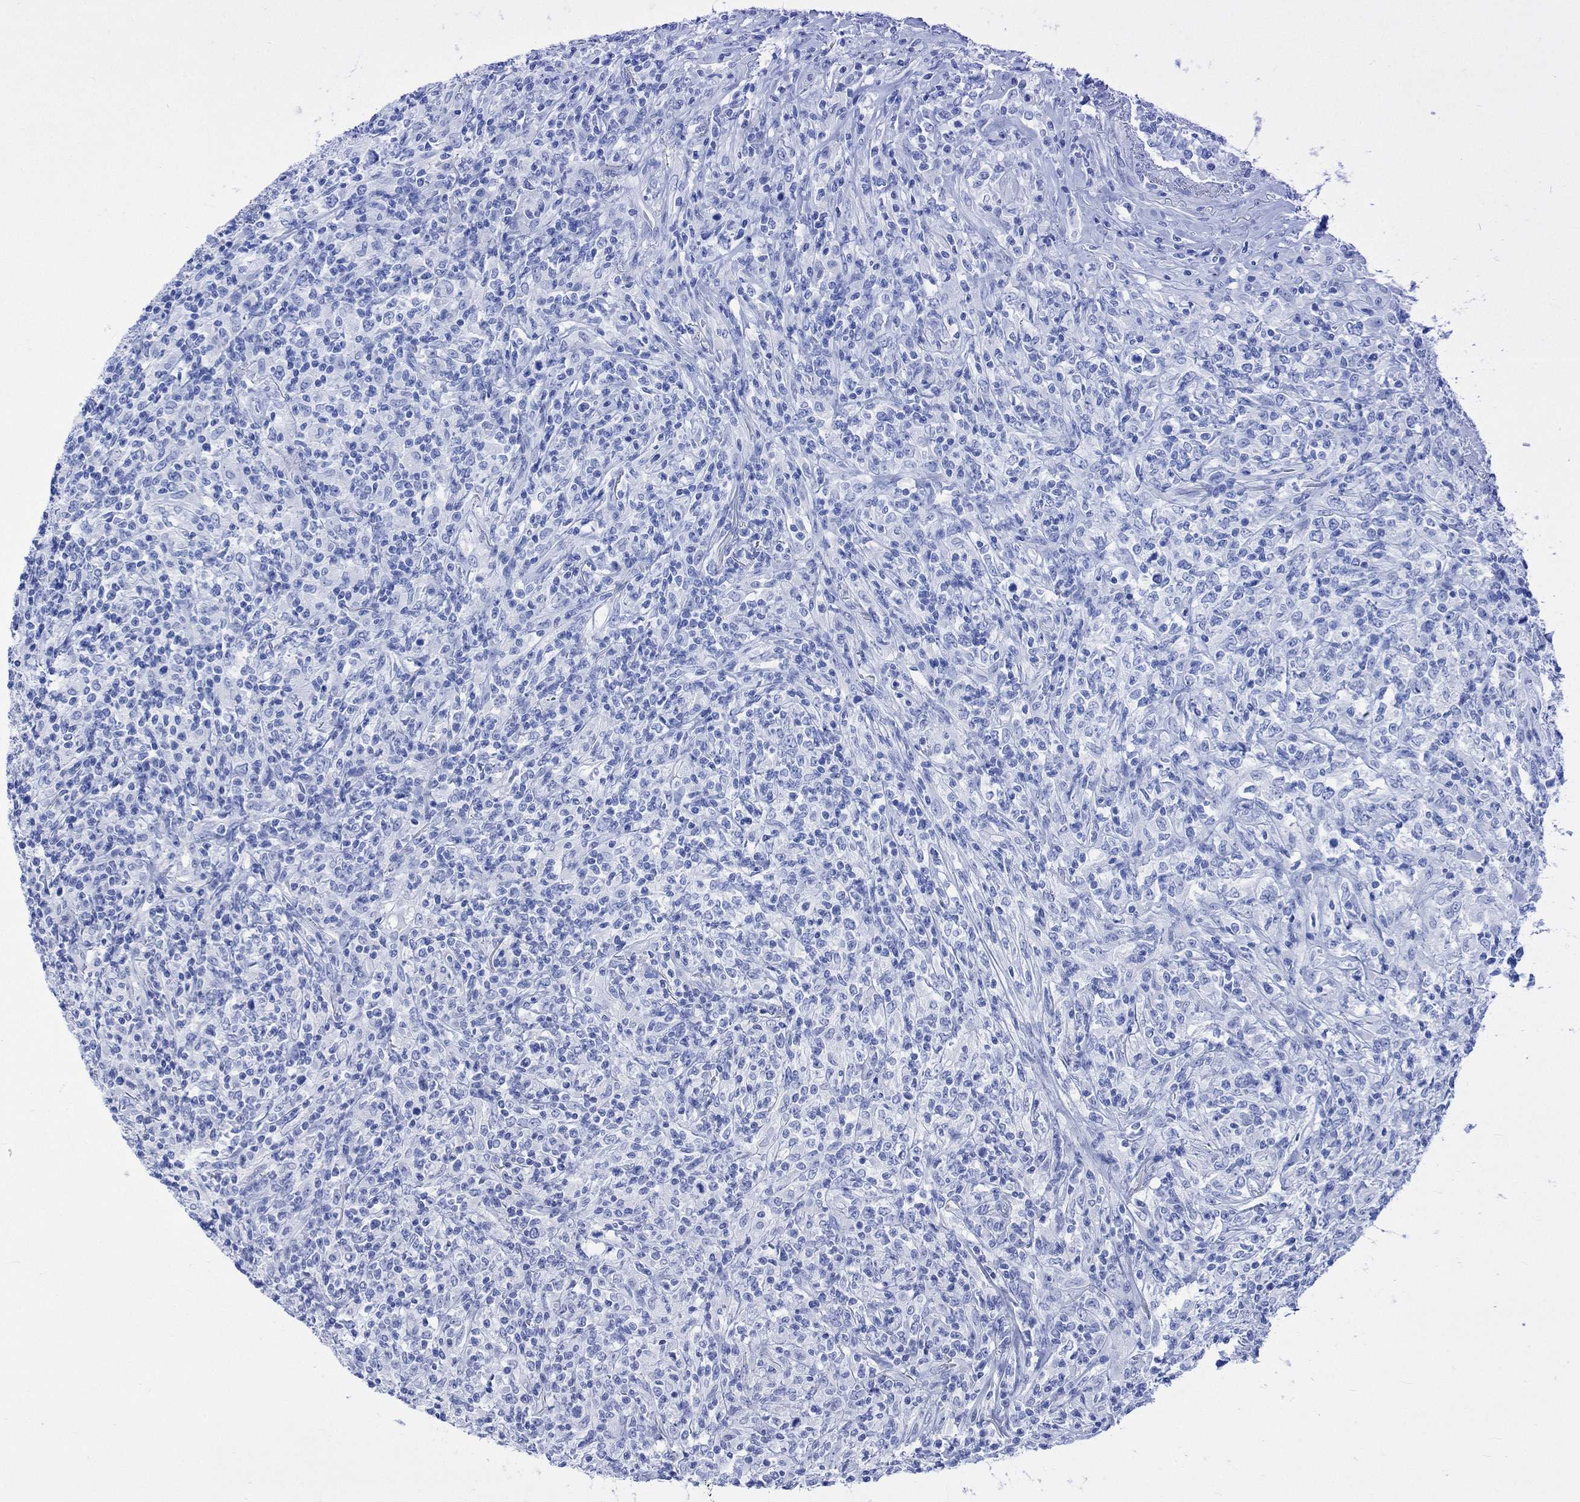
{"staining": {"intensity": "negative", "quantity": "none", "location": "none"}, "tissue": "lymphoma", "cell_type": "Tumor cells", "image_type": "cancer", "snomed": [{"axis": "morphology", "description": "Malignant lymphoma, non-Hodgkin's type, High grade"}, {"axis": "topography", "description": "Lung"}], "caption": "Tumor cells show no significant protein positivity in malignant lymphoma, non-Hodgkin's type (high-grade).", "gene": "CELF4", "patient": {"sex": "male", "age": 79}}